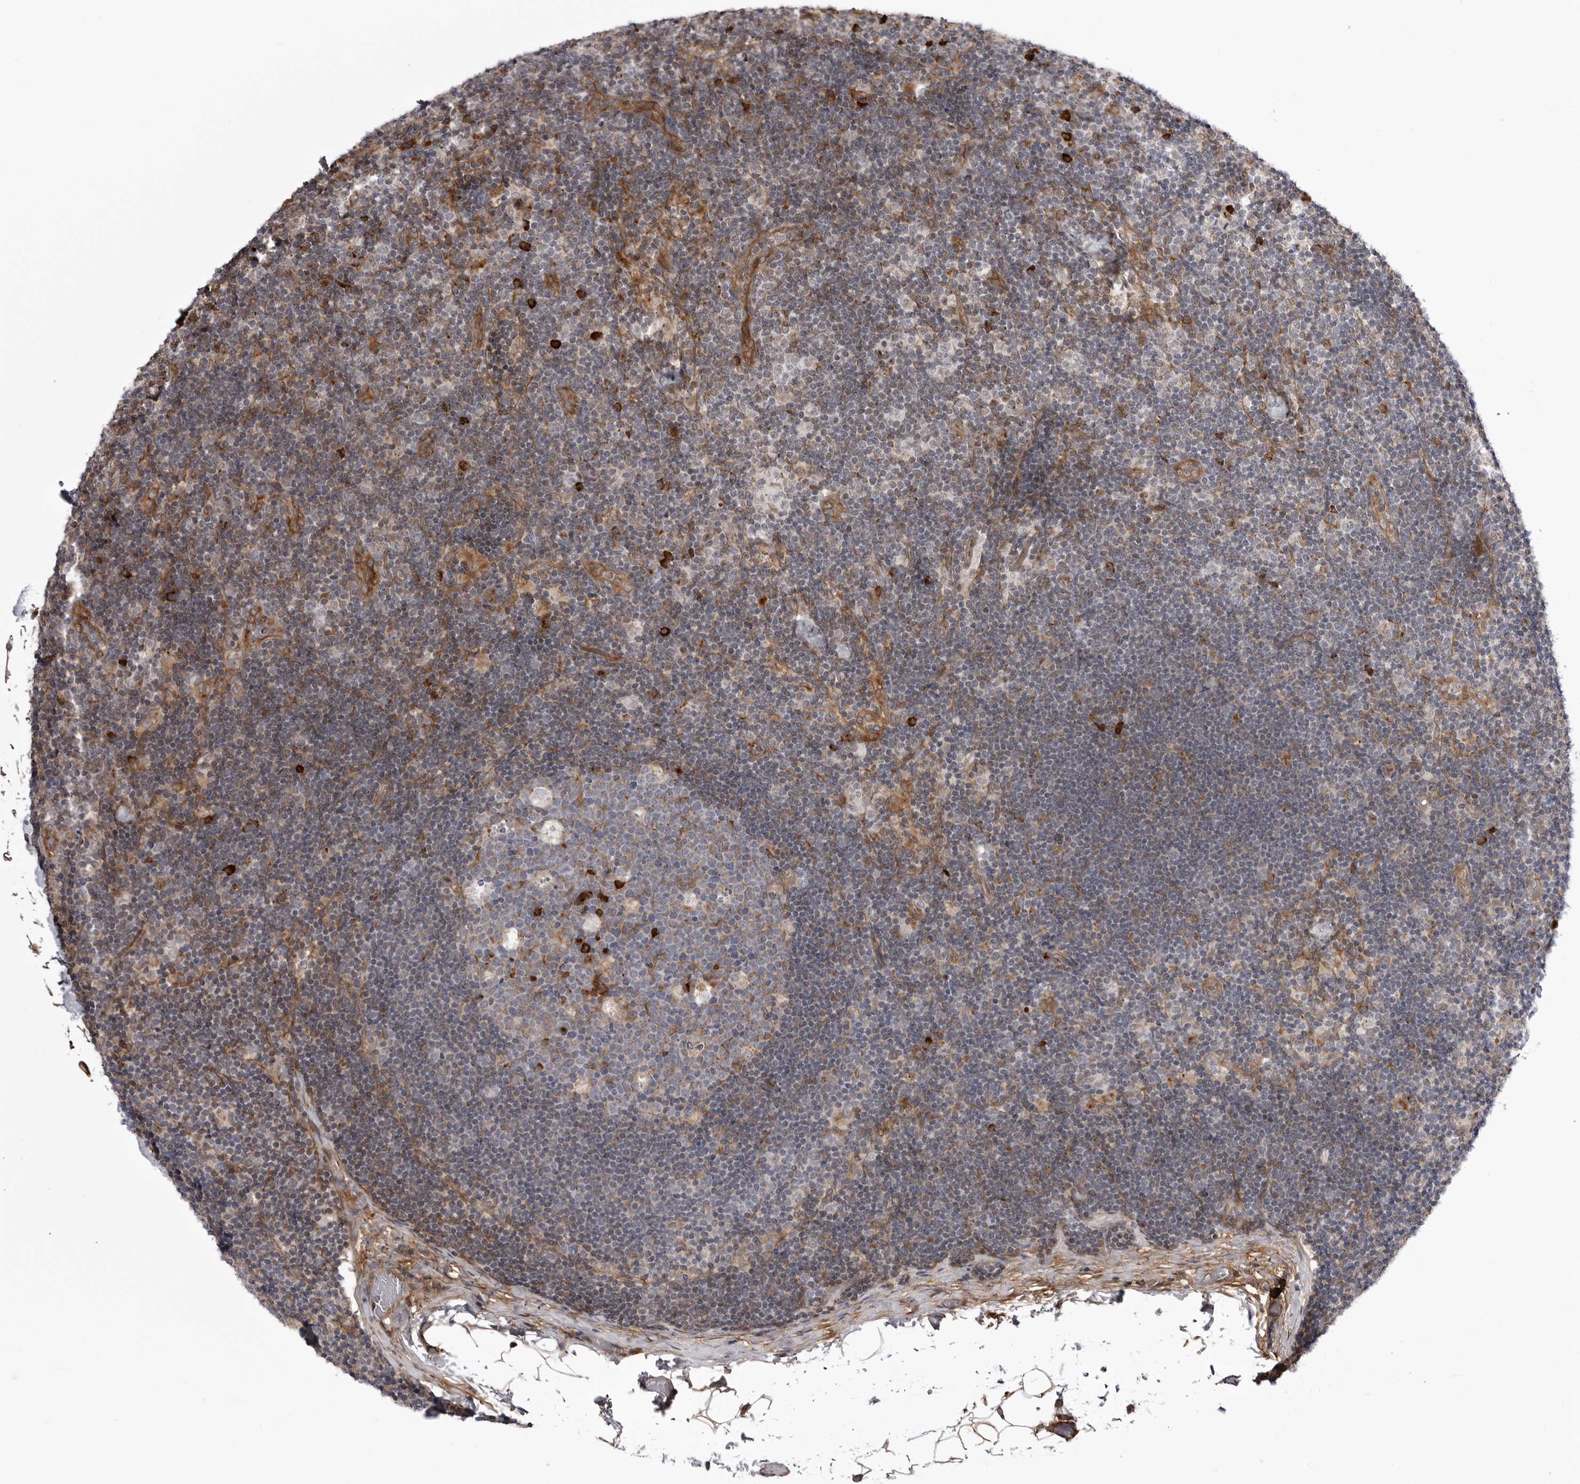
{"staining": {"intensity": "strong", "quantity": "<25%", "location": "cytoplasmic/membranous"}, "tissue": "lymph node", "cell_type": "Germinal center cells", "image_type": "normal", "snomed": [{"axis": "morphology", "description": "Normal tissue, NOS"}, {"axis": "topography", "description": "Lymph node"}], "caption": "Protein expression analysis of unremarkable human lymph node reveals strong cytoplasmic/membranous positivity in approximately <25% of germinal center cells. Using DAB (brown) and hematoxylin (blue) stains, captured at high magnification using brightfield microscopy.", "gene": "ARL5A", "patient": {"sex": "female", "age": 22}}